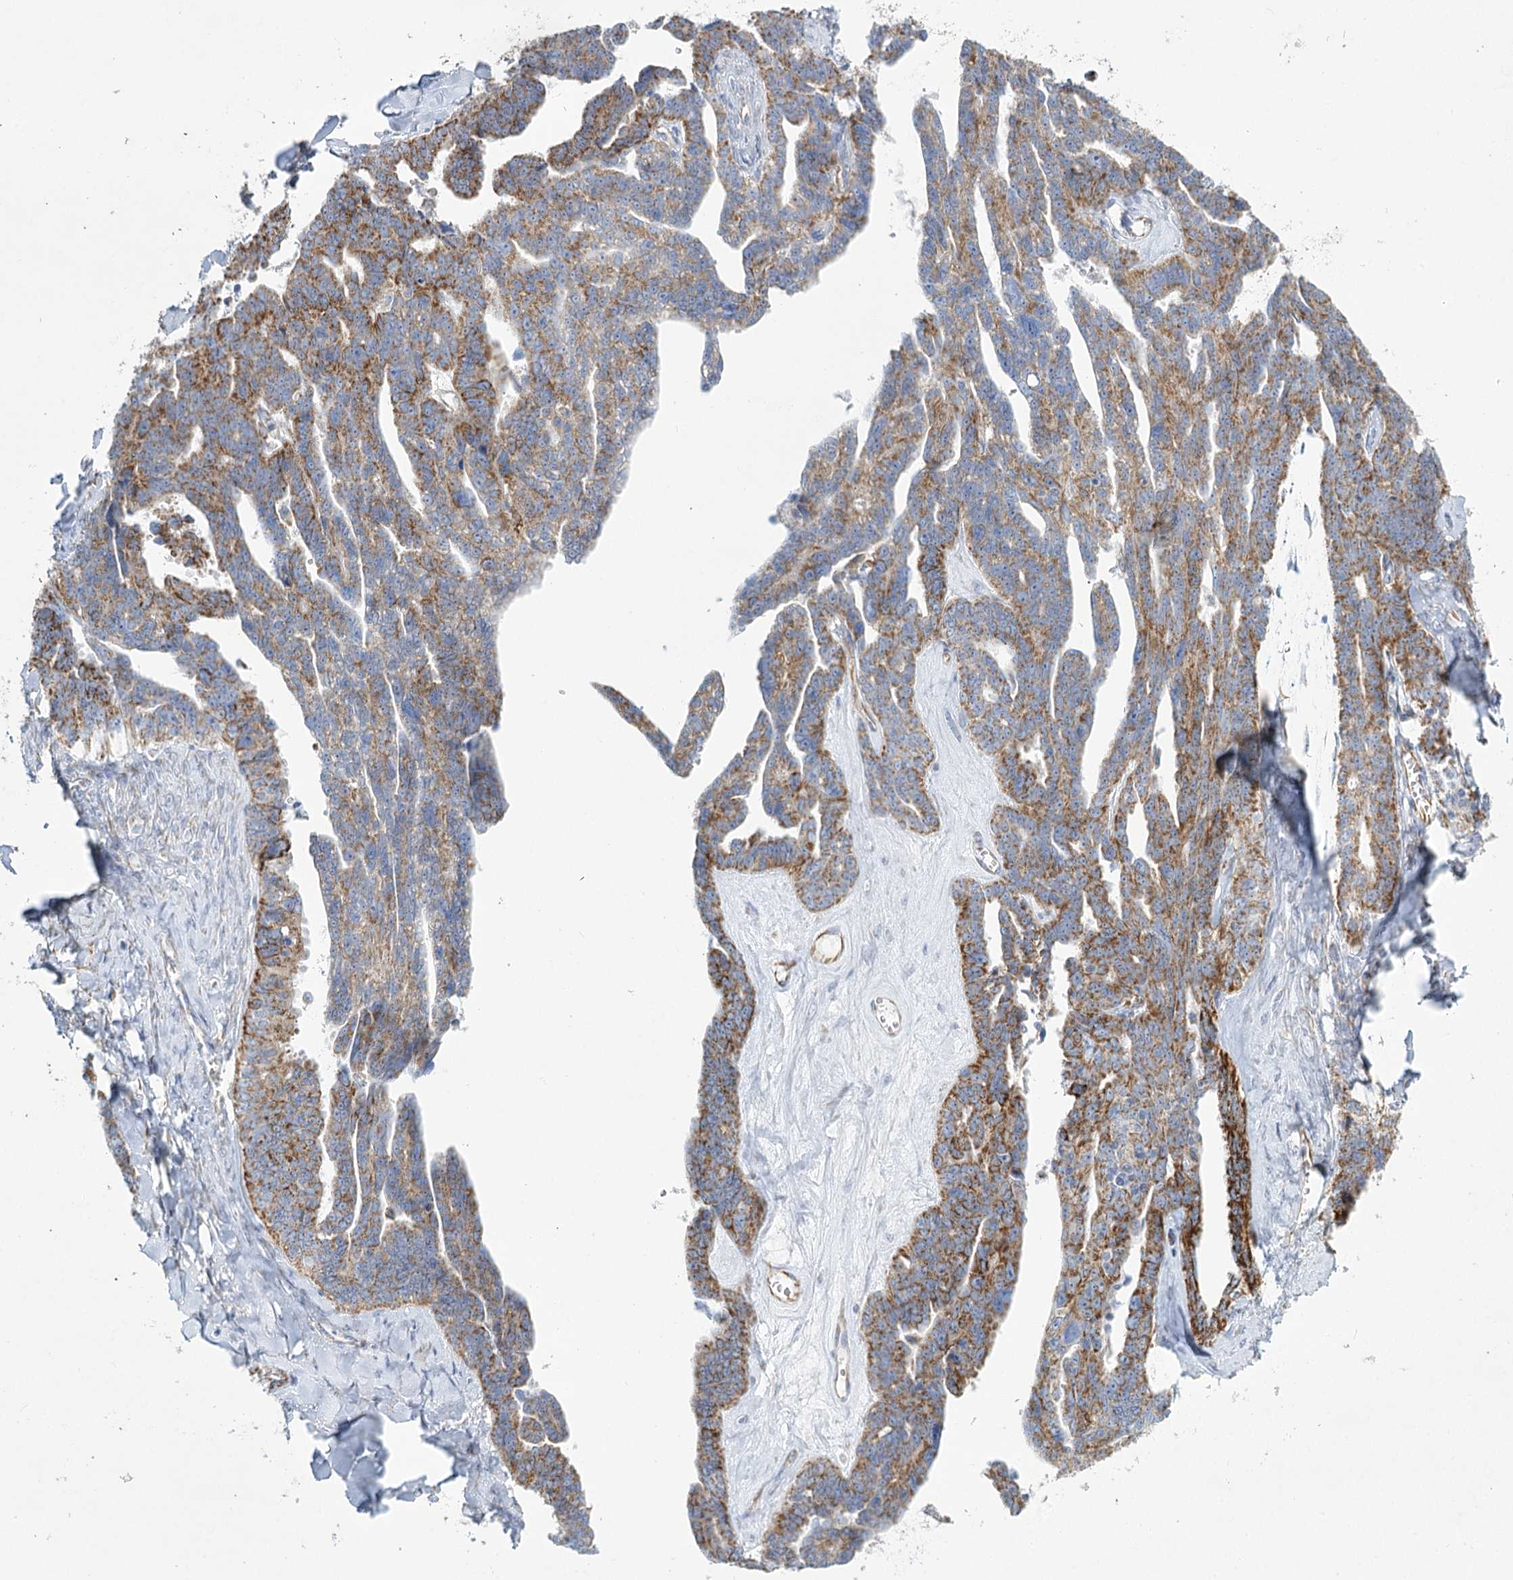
{"staining": {"intensity": "strong", "quantity": ">75%", "location": "cytoplasmic/membranous"}, "tissue": "ovarian cancer", "cell_type": "Tumor cells", "image_type": "cancer", "snomed": [{"axis": "morphology", "description": "Cystadenocarcinoma, serous, NOS"}, {"axis": "topography", "description": "Ovary"}], "caption": "Immunohistochemistry (IHC) micrograph of neoplastic tissue: ovarian cancer (serous cystadenocarcinoma) stained using IHC demonstrates high levels of strong protein expression localized specifically in the cytoplasmic/membranous of tumor cells, appearing as a cytoplasmic/membranous brown color.", "gene": "DHTKD1", "patient": {"sex": "female", "age": 79}}